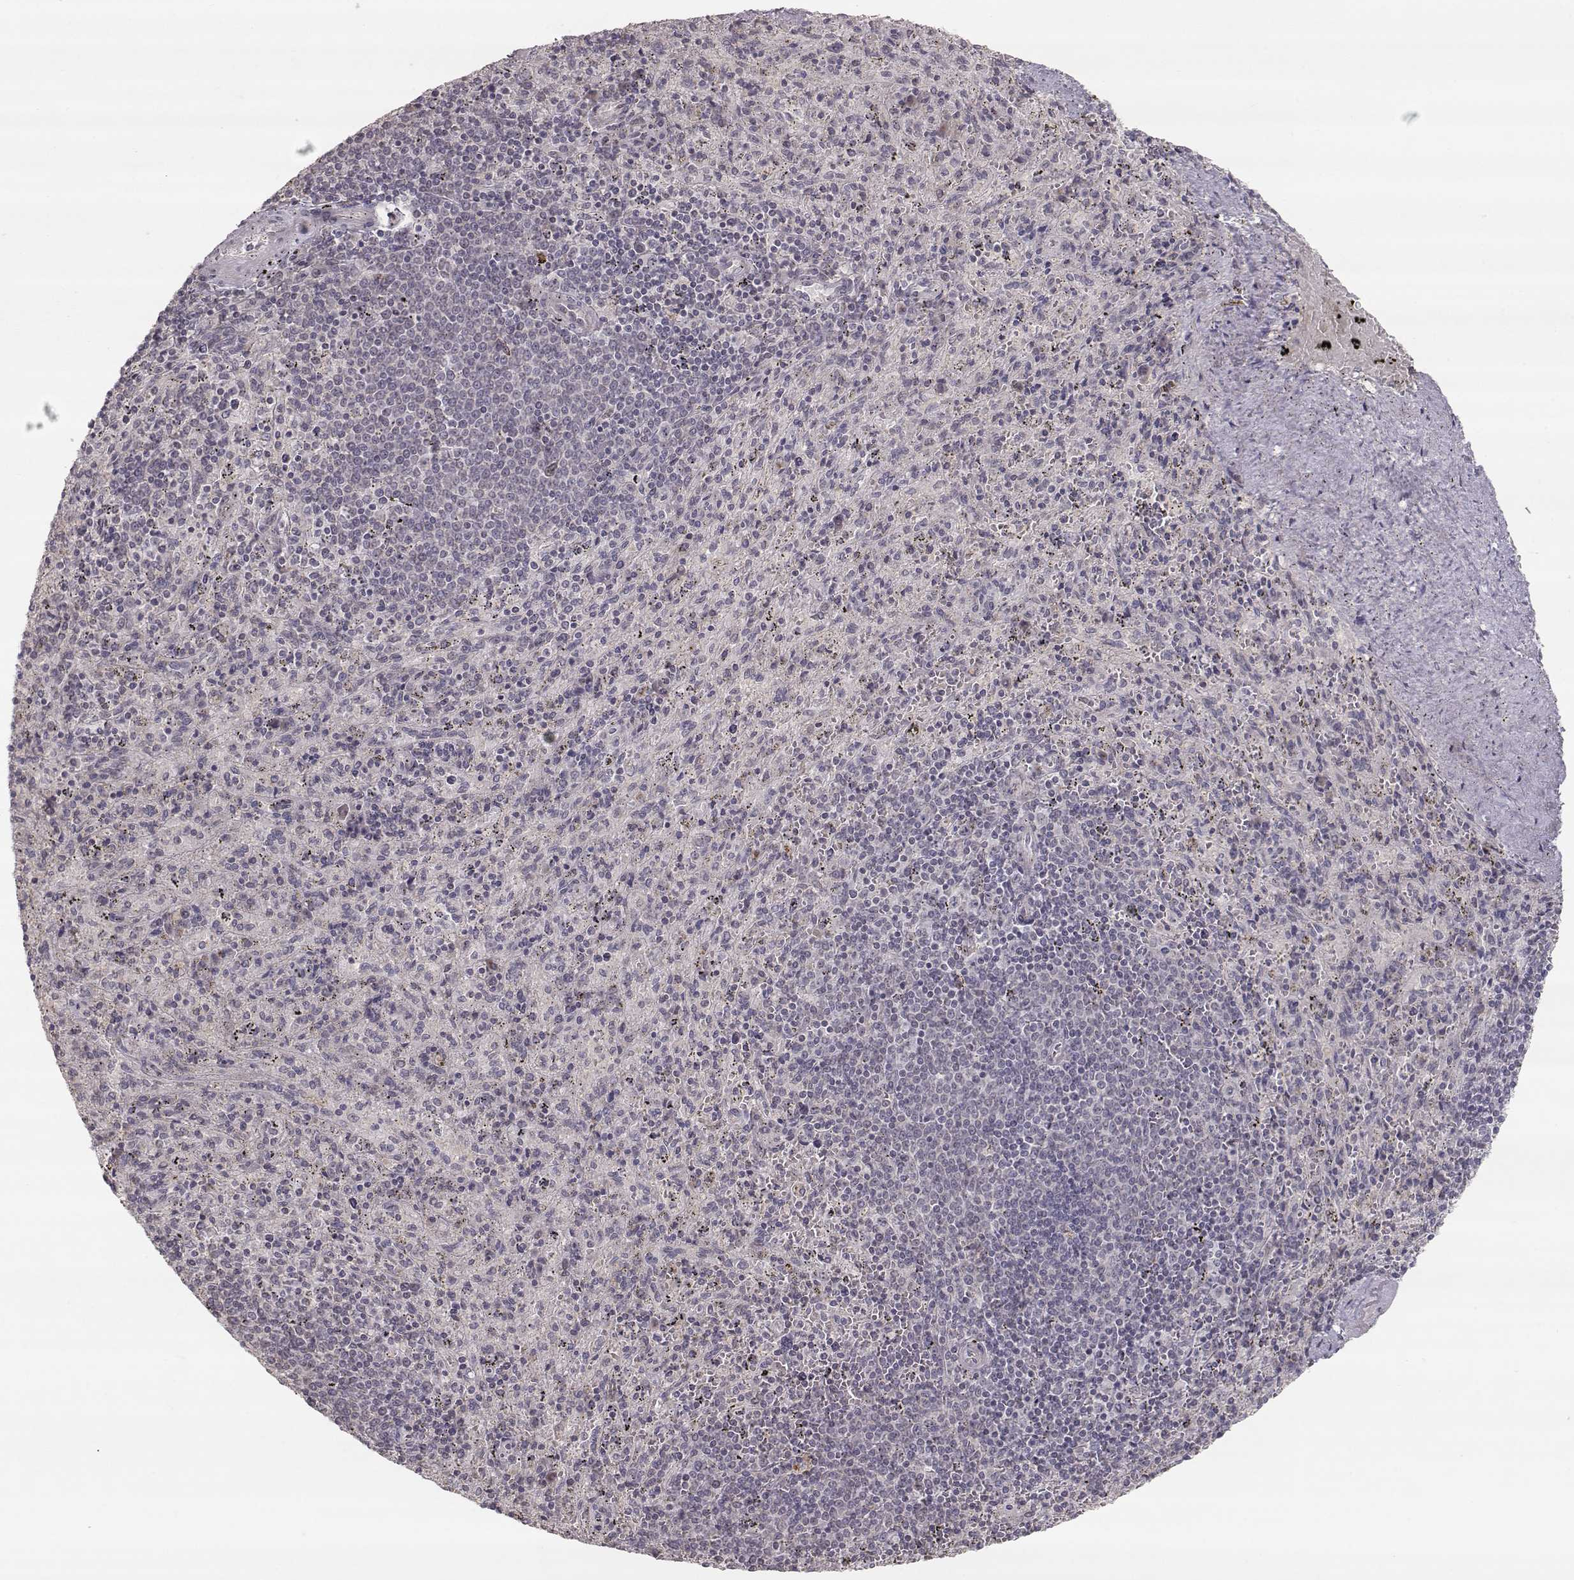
{"staining": {"intensity": "negative", "quantity": "none", "location": "none"}, "tissue": "spleen", "cell_type": "Cells in red pulp", "image_type": "normal", "snomed": [{"axis": "morphology", "description": "Normal tissue, NOS"}, {"axis": "topography", "description": "Spleen"}], "caption": "The photomicrograph reveals no staining of cells in red pulp in unremarkable spleen.", "gene": "PNMT", "patient": {"sex": "male", "age": 57}}